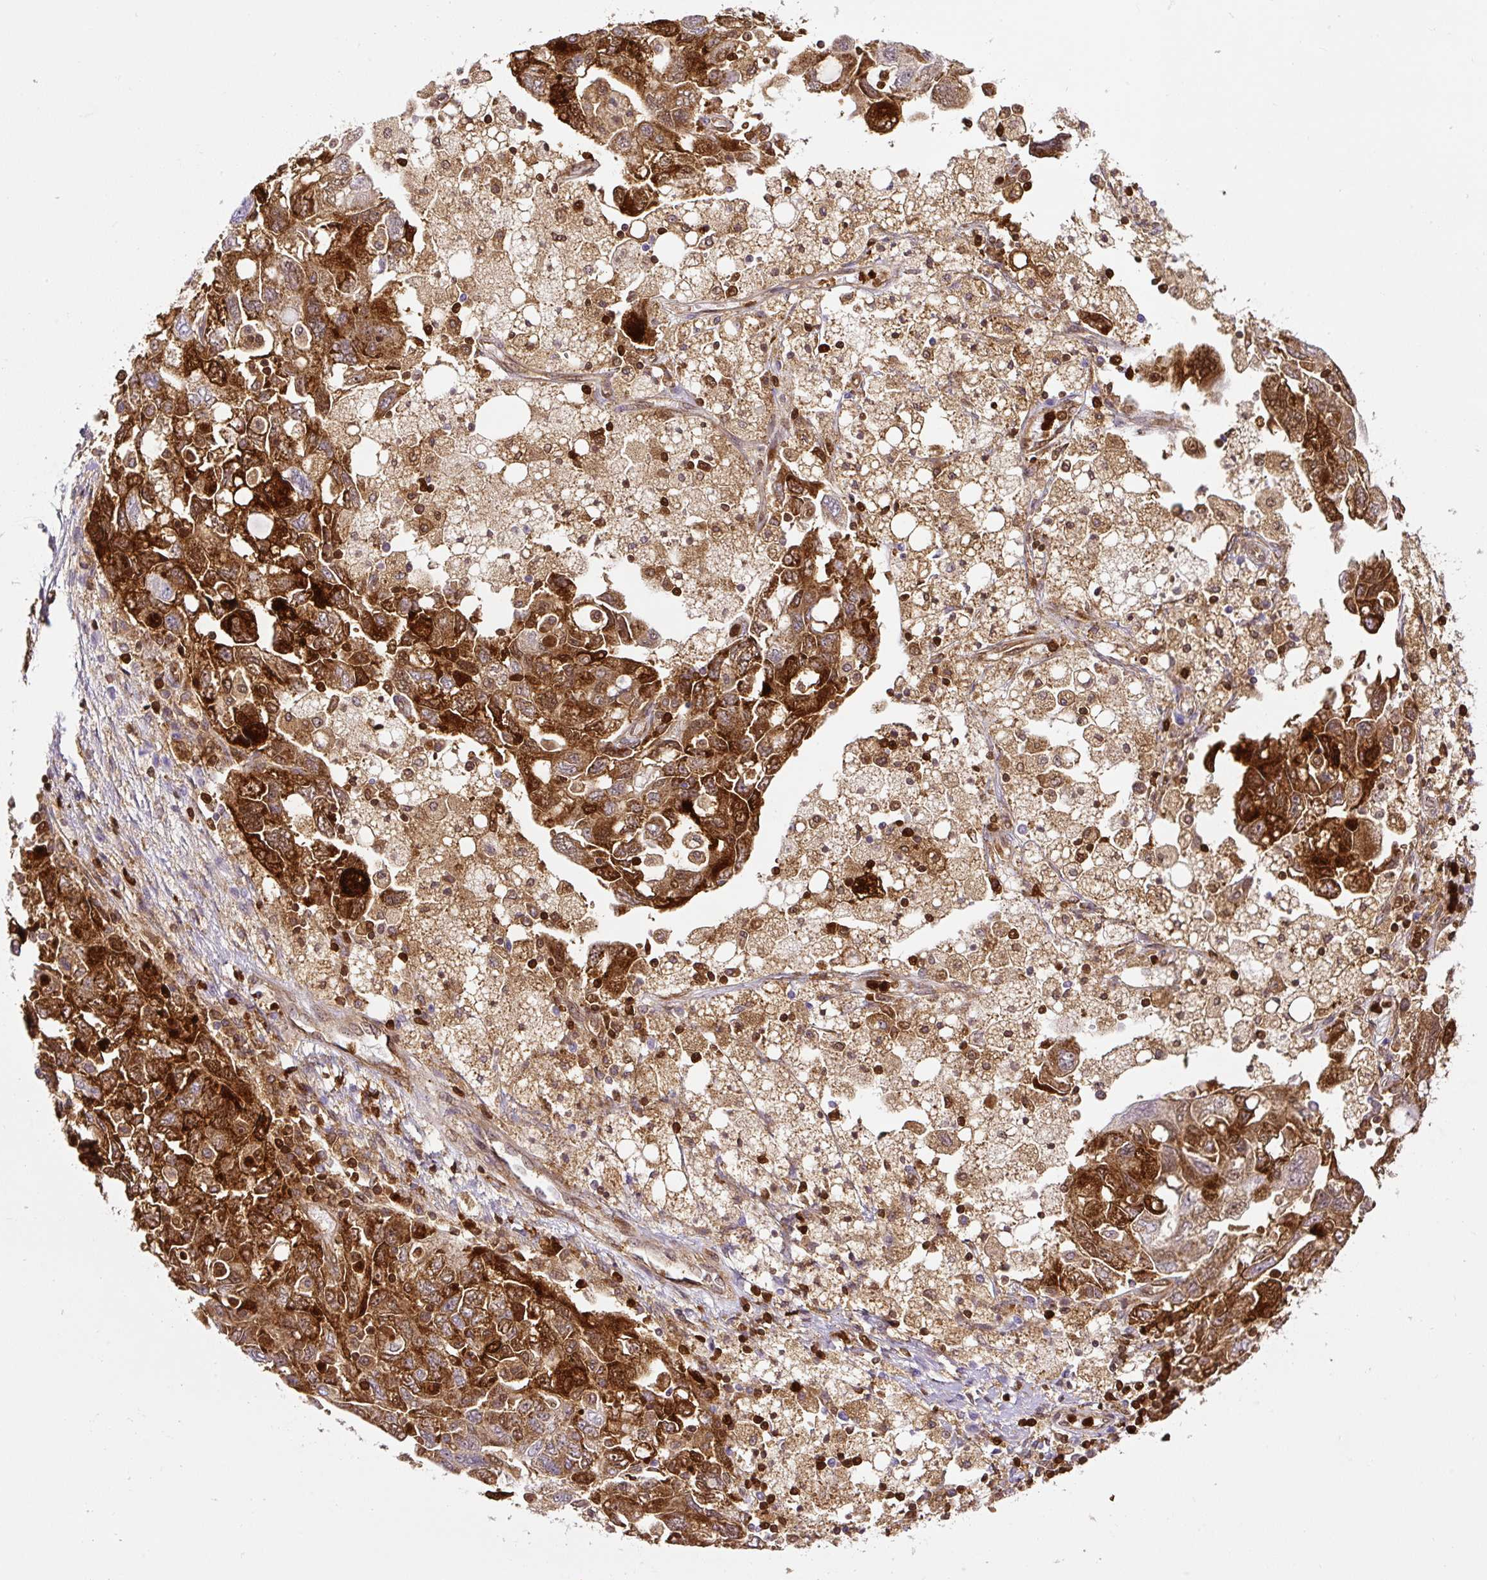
{"staining": {"intensity": "strong", "quantity": ">75%", "location": "cytoplasmic/membranous,nuclear"}, "tissue": "ovarian cancer", "cell_type": "Tumor cells", "image_type": "cancer", "snomed": [{"axis": "morphology", "description": "Carcinoma, NOS"}, {"axis": "morphology", "description": "Cystadenocarcinoma, serous, NOS"}, {"axis": "topography", "description": "Ovary"}], "caption": "A photomicrograph of human serous cystadenocarcinoma (ovarian) stained for a protein exhibits strong cytoplasmic/membranous and nuclear brown staining in tumor cells.", "gene": "ANXA1", "patient": {"sex": "female", "age": 69}}